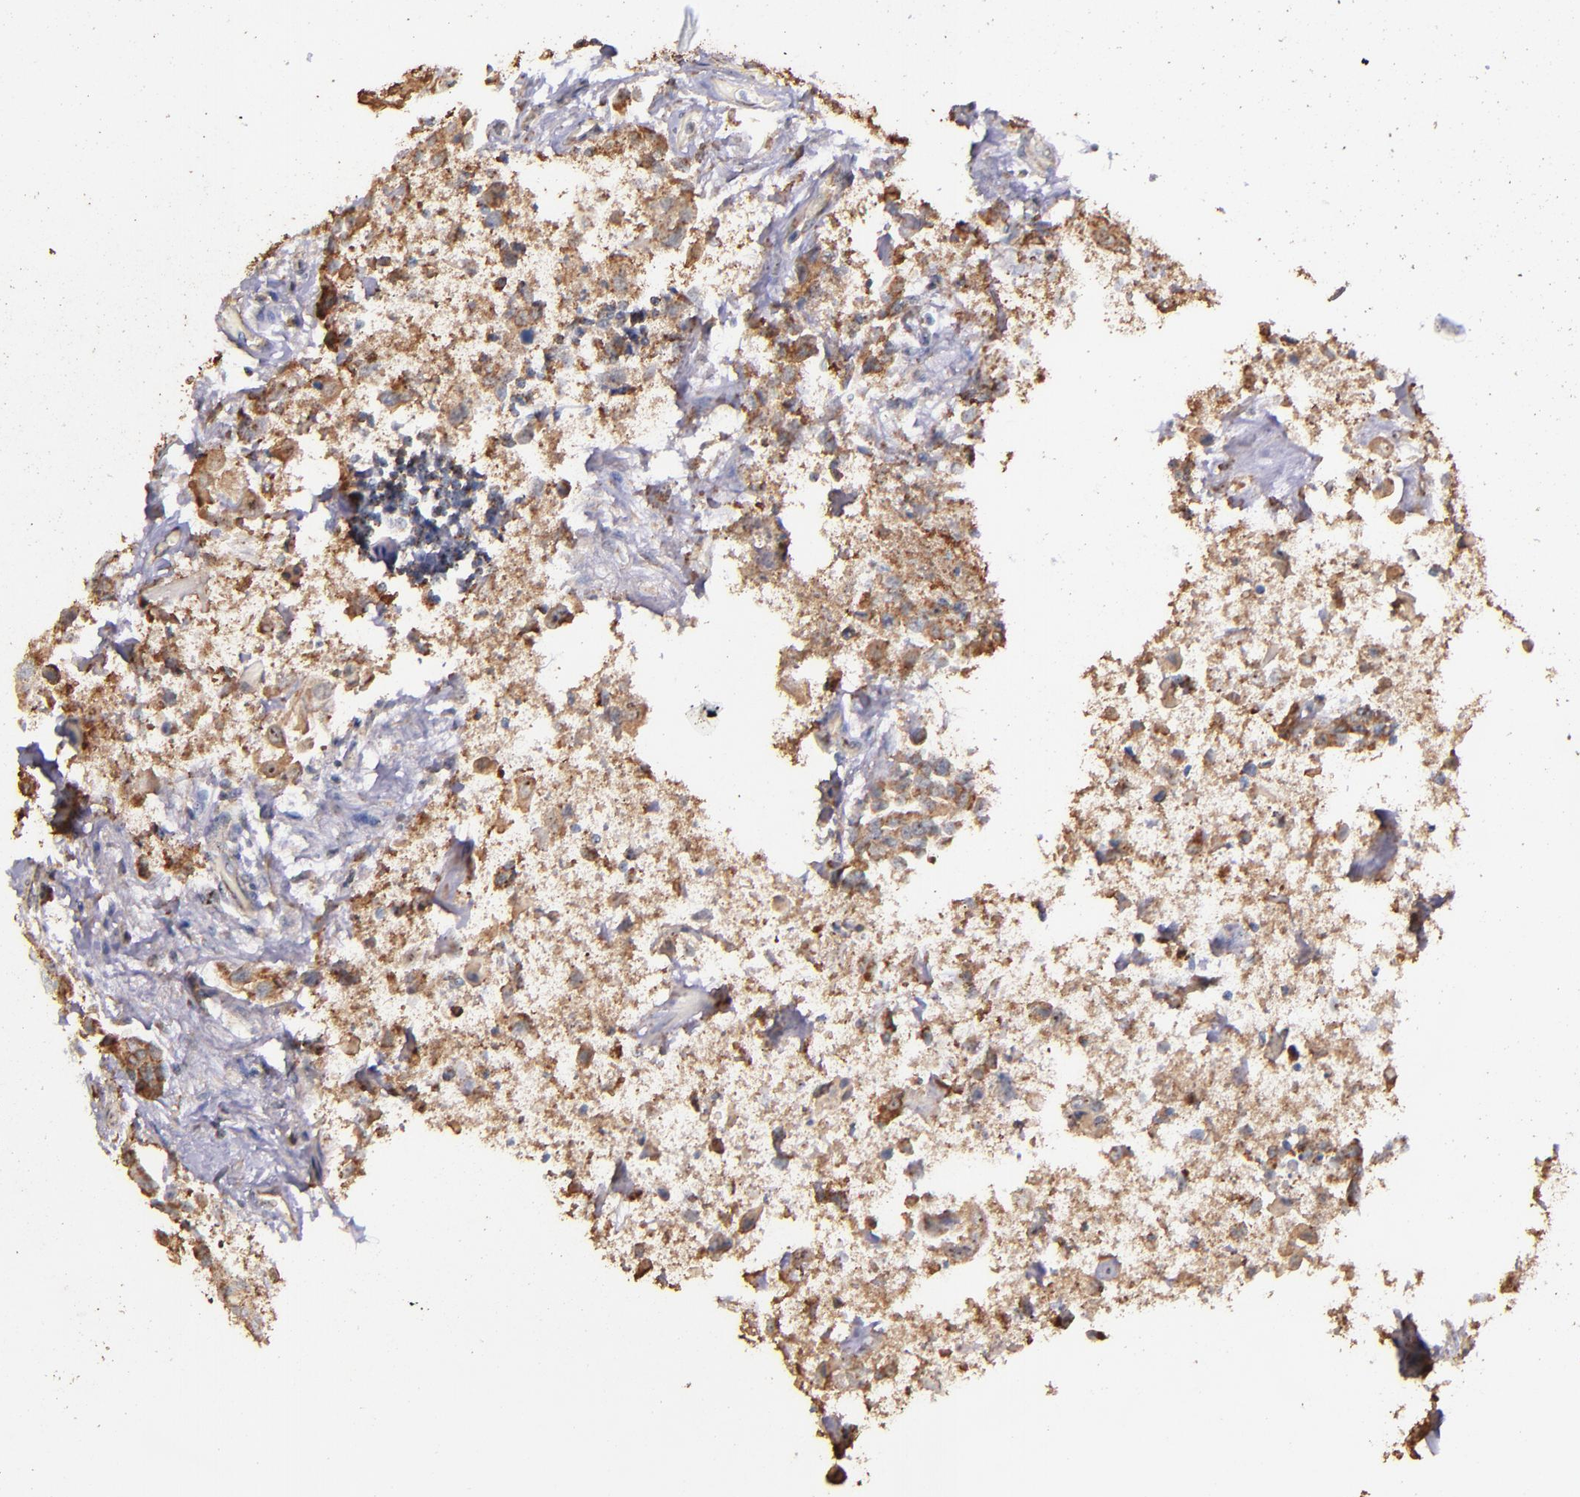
{"staining": {"intensity": "moderate", "quantity": ">75%", "location": "cytoplasmic/membranous"}, "tissue": "urothelial cancer", "cell_type": "Tumor cells", "image_type": "cancer", "snomed": [{"axis": "morphology", "description": "Urothelial carcinoma, High grade"}, {"axis": "topography", "description": "Urinary bladder"}], "caption": "The photomicrograph shows a brown stain indicating the presence of a protein in the cytoplasmic/membranous of tumor cells in high-grade urothelial carcinoma.", "gene": "SHC1", "patient": {"sex": "male", "age": 74}}